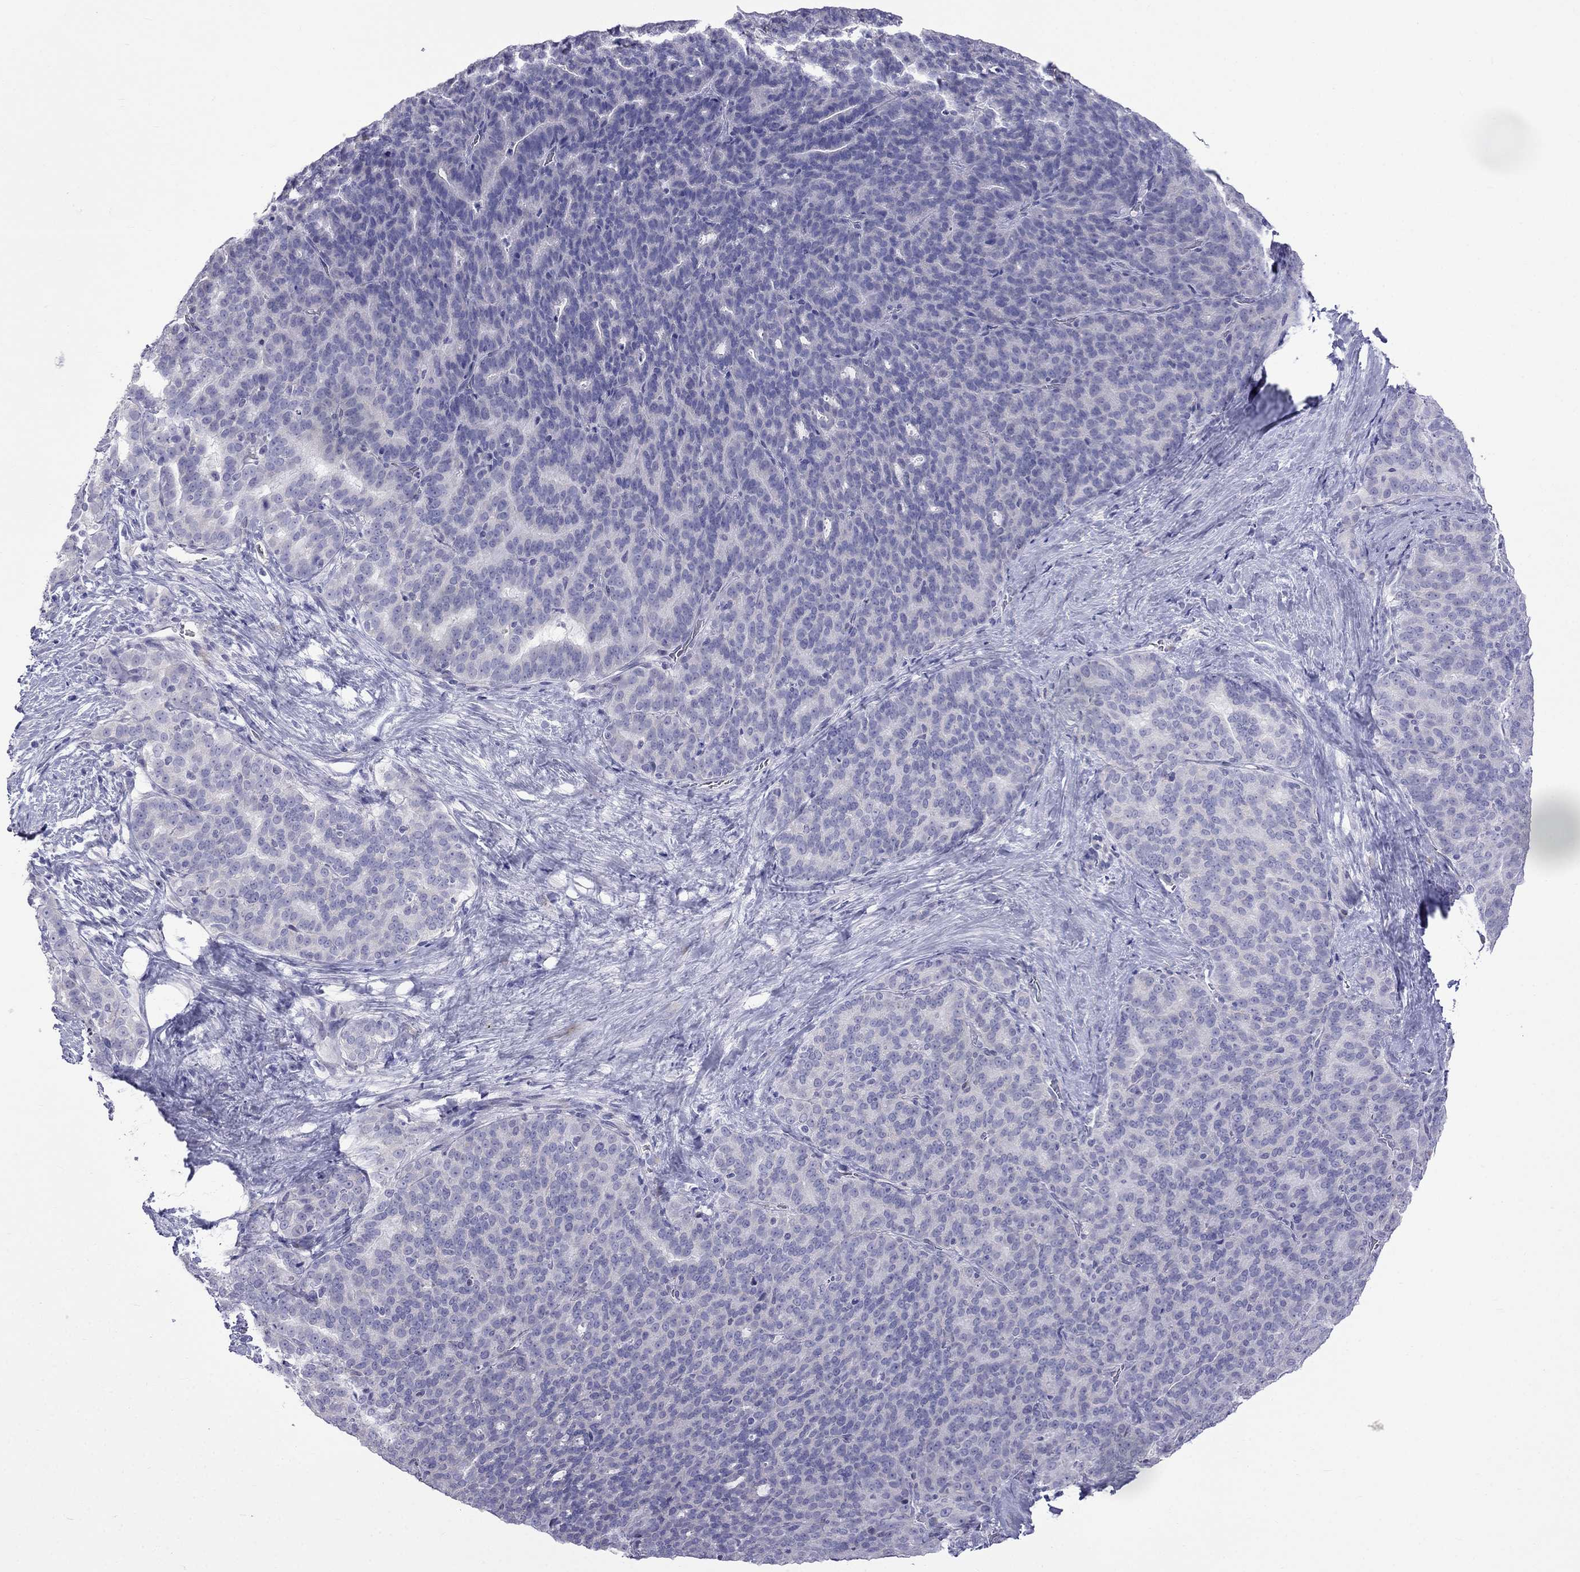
{"staining": {"intensity": "negative", "quantity": "none", "location": "none"}, "tissue": "liver cancer", "cell_type": "Tumor cells", "image_type": "cancer", "snomed": [{"axis": "morphology", "description": "Cholangiocarcinoma"}, {"axis": "topography", "description": "Liver"}], "caption": "High power microscopy image of an immunohistochemistry image of liver cancer, revealing no significant staining in tumor cells.", "gene": "MGP", "patient": {"sex": "female", "age": 47}}